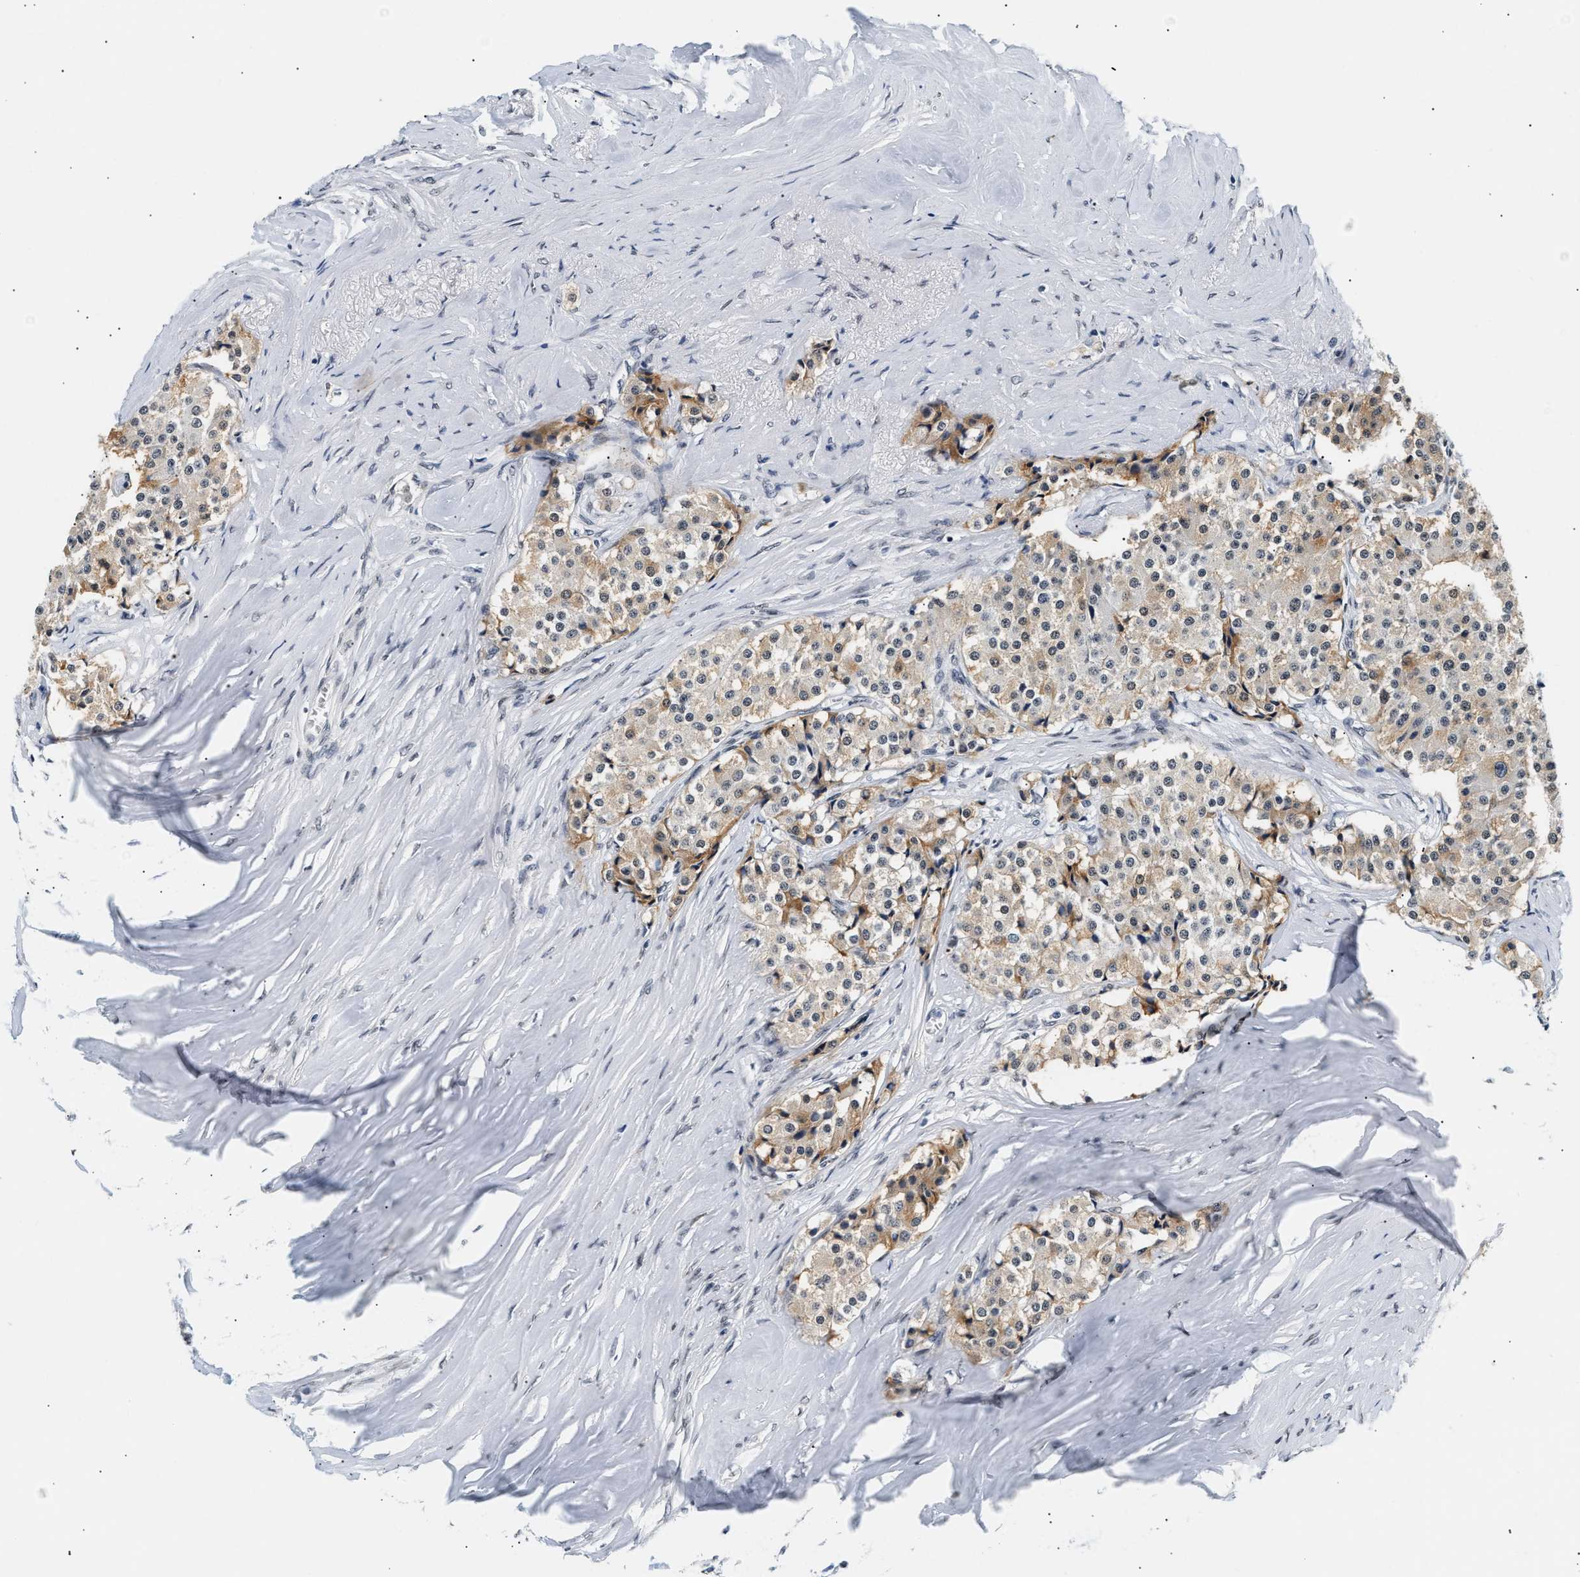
{"staining": {"intensity": "moderate", "quantity": "25%-75%", "location": "cytoplasmic/membranous"}, "tissue": "carcinoid", "cell_type": "Tumor cells", "image_type": "cancer", "snomed": [{"axis": "morphology", "description": "Carcinoid, malignant, NOS"}, {"axis": "topography", "description": "Colon"}], "caption": "The image shows staining of carcinoid, revealing moderate cytoplasmic/membranous protein expression (brown color) within tumor cells.", "gene": "THOC1", "patient": {"sex": "female", "age": 52}}